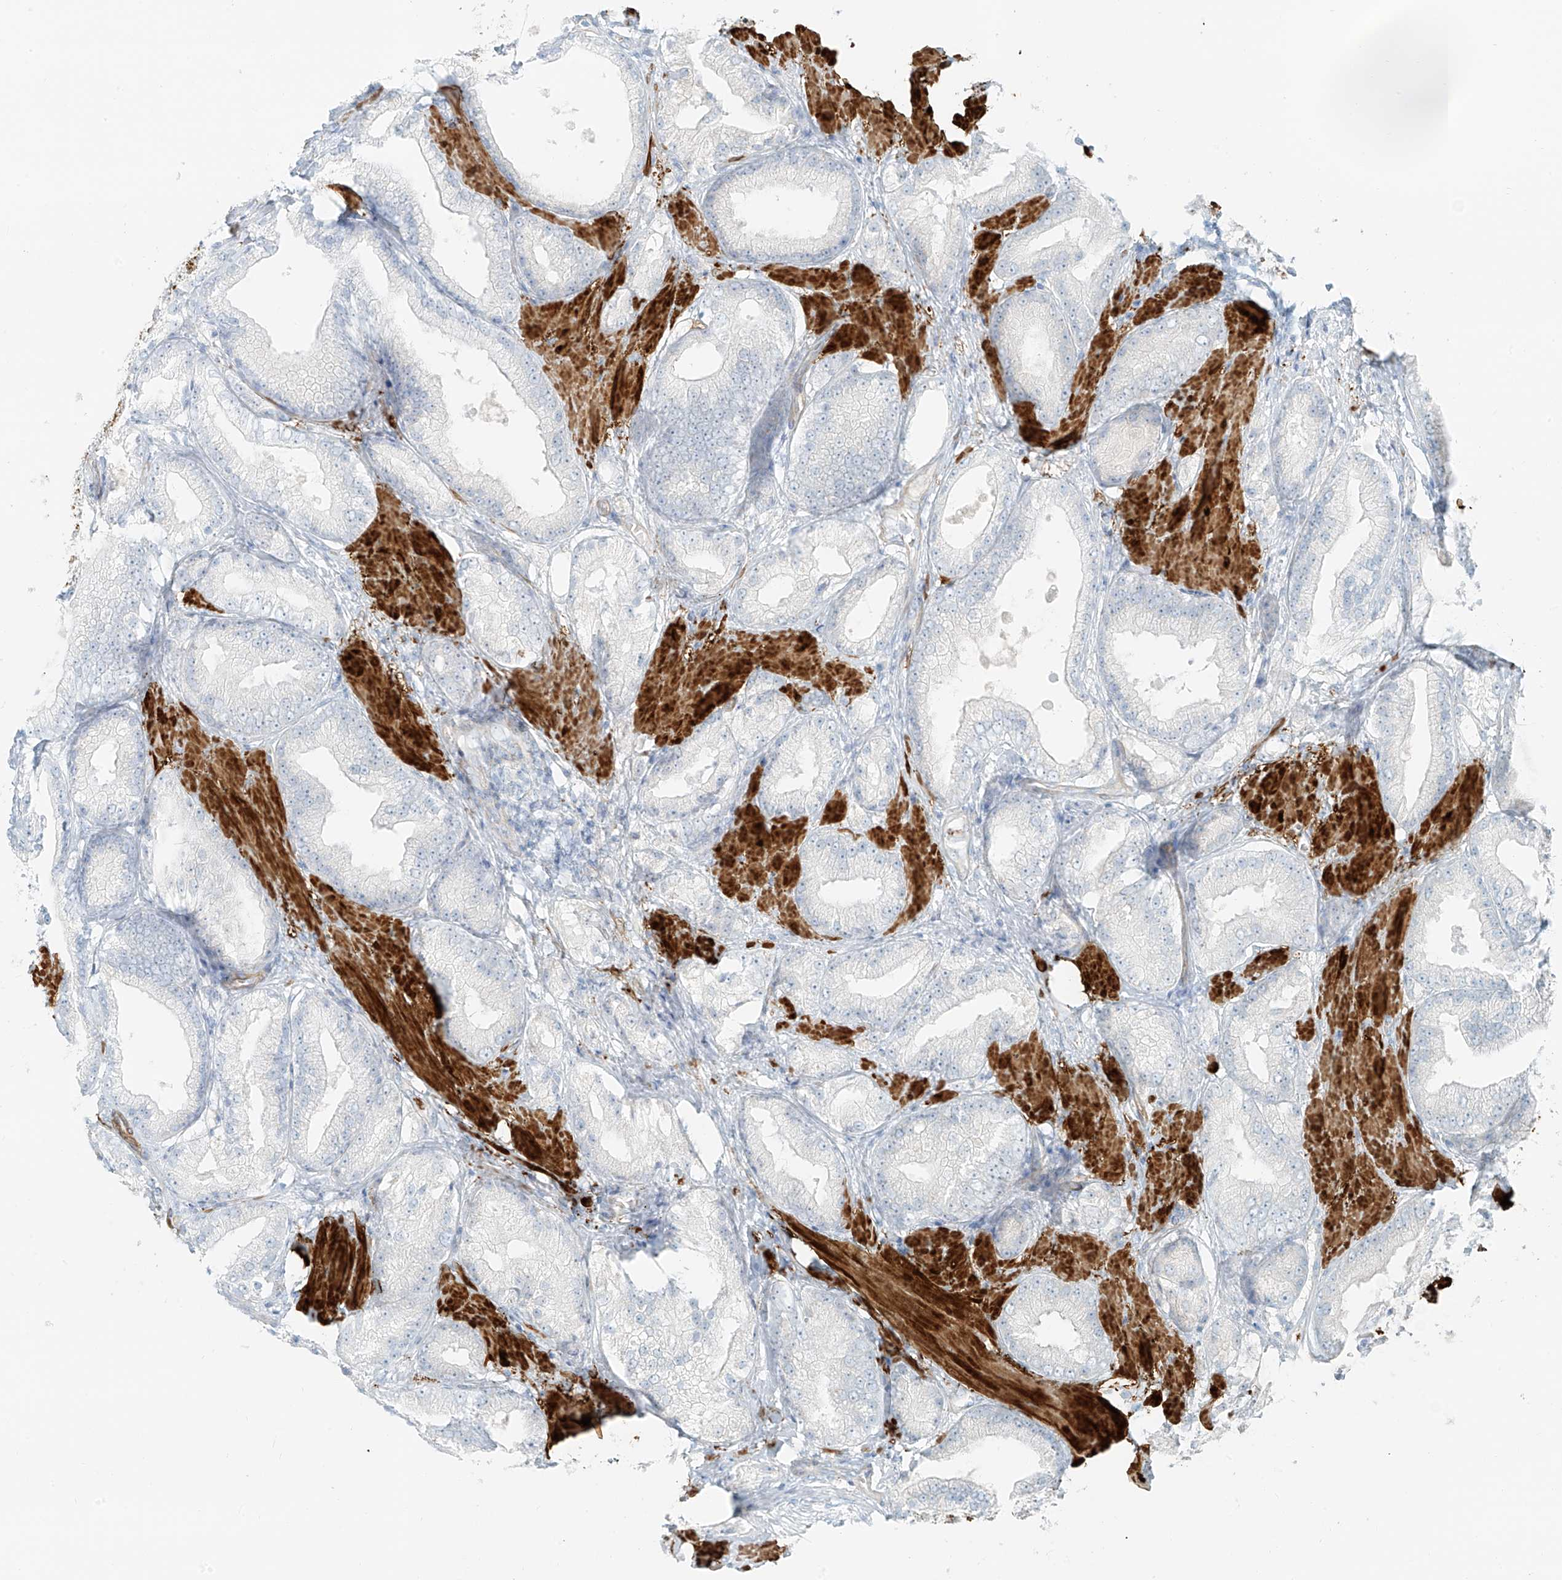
{"staining": {"intensity": "negative", "quantity": "none", "location": "none"}, "tissue": "prostate cancer", "cell_type": "Tumor cells", "image_type": "cancer", "snomed": [{"axis": "morphology", "description": "Adenocarcinoma, Low grade"}, {"axis": "topography", "description": "Prostate"}], "caption": "There is no significant staining in tumor cells of prostate cancer (low-grade adenocarcinoma).", "gene": "SMCP", "patient": {"sex": "male", "age": 67}}